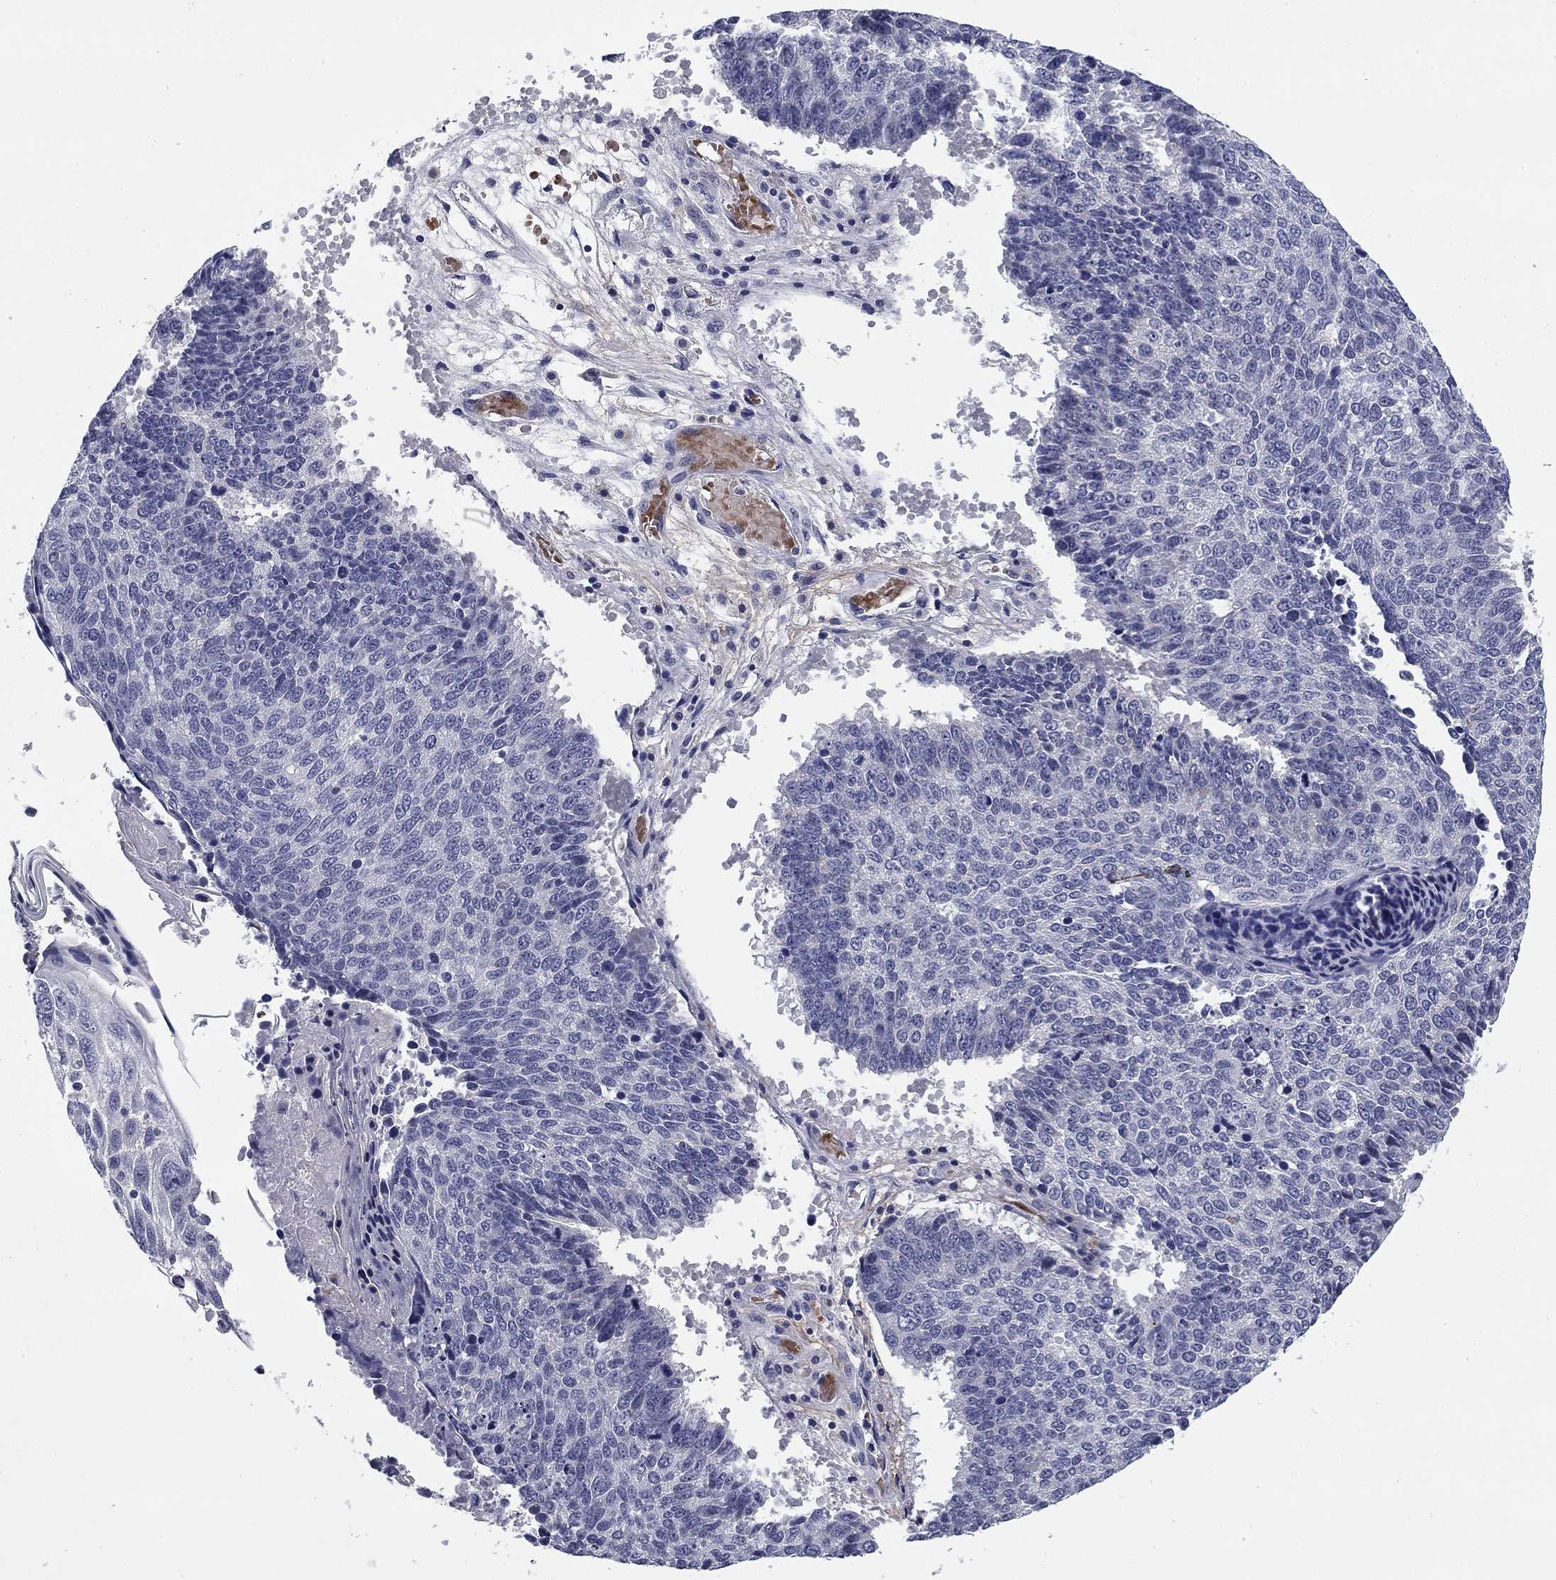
{"staining": {"intensity": "negative", "quantity": "none", "location": "none"}, "tissue": "lung cancer", "cell_type": "Tumor cells", "image_type": "cancer", "snomed": [{"axis": "morphology", "description": "Squamous cell carcinoma, NOS"}, {"axis": "topography", "description": "Lung"}], "caption": "A high-resolution photomicrograph shows immunohistochemistry staining of lung cancer, which shows no significant positivity in tumor cells.", "gene": "REXO5", "patient": {"sex": "male", "age": 73}}